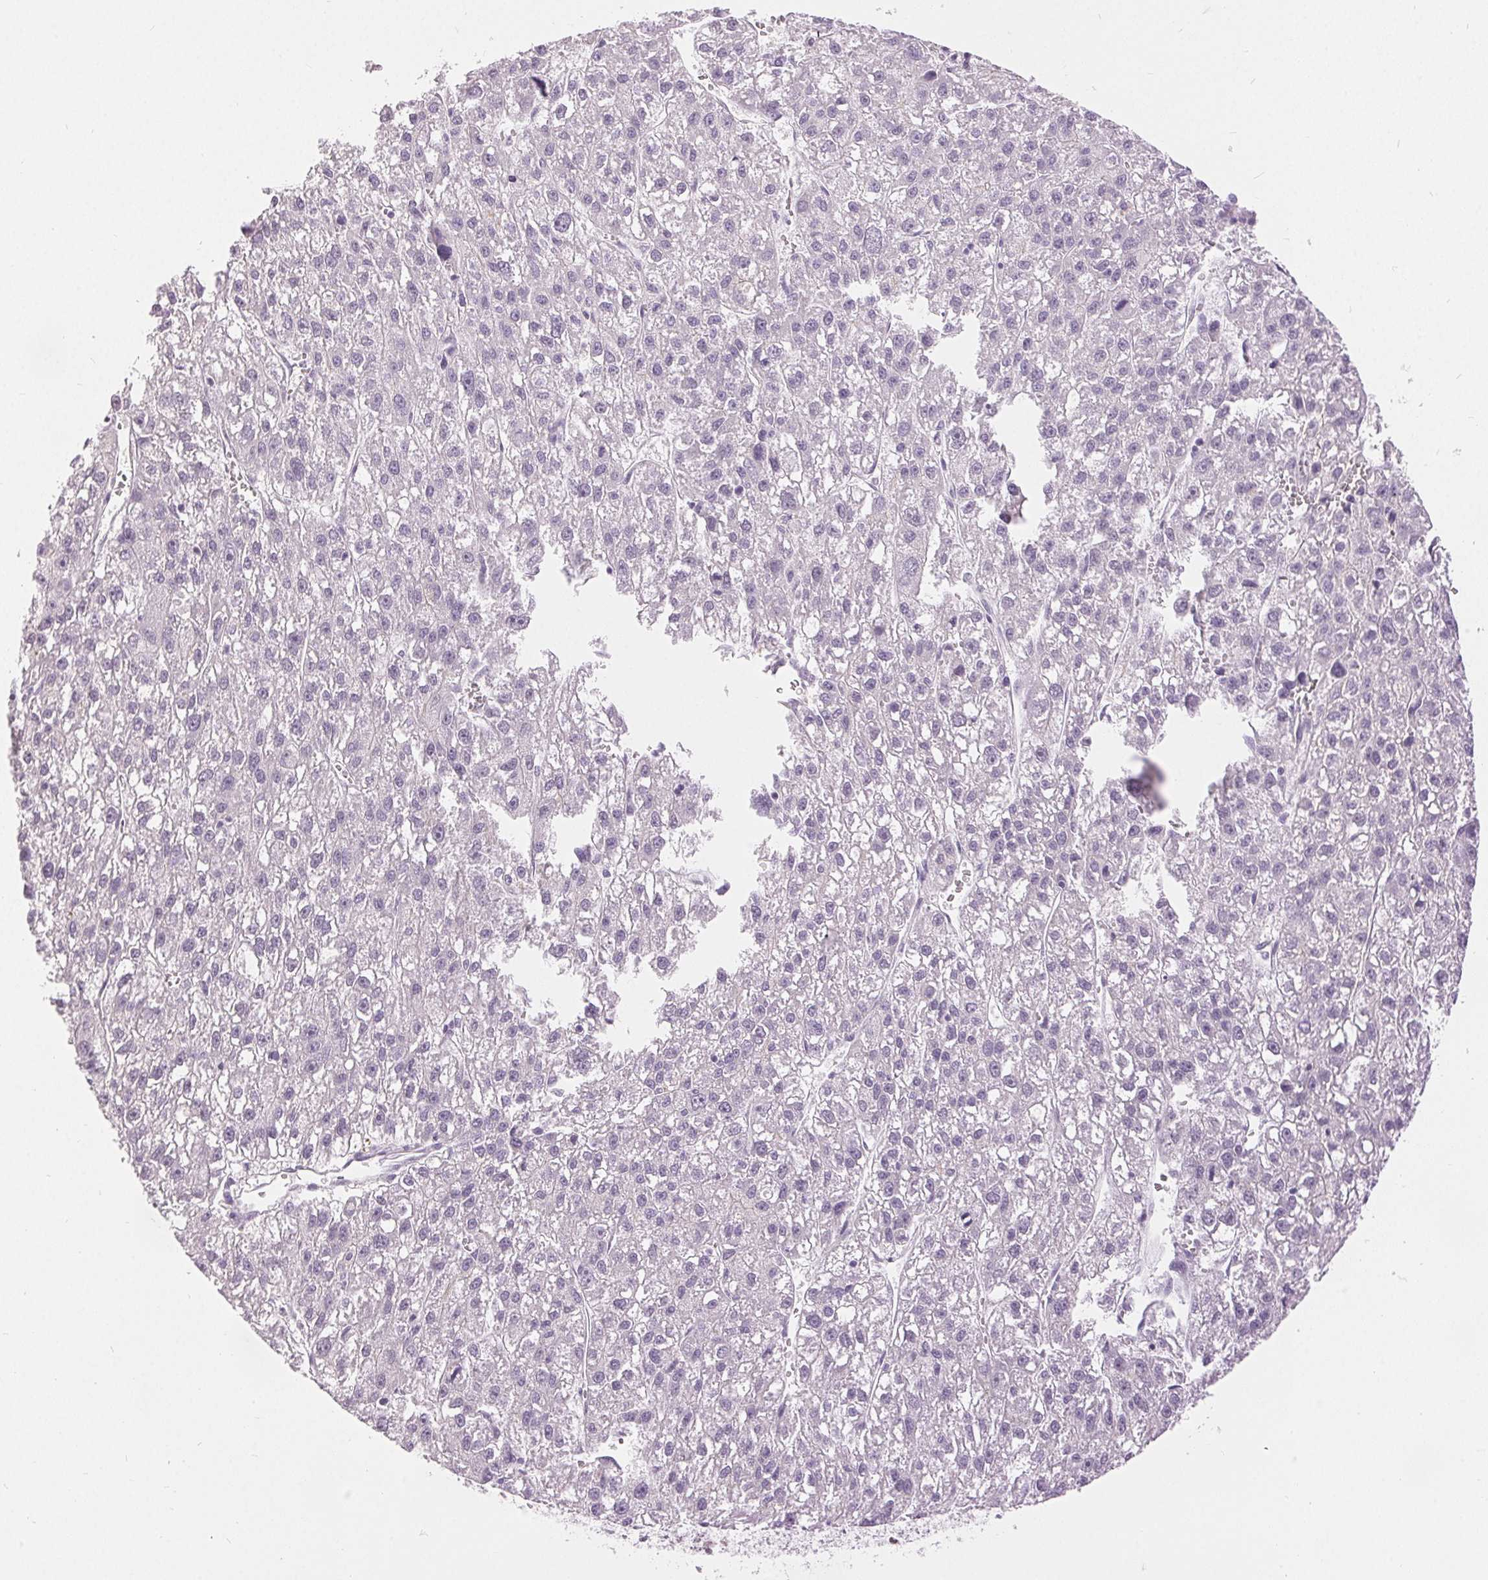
{"staining": {"intensity": "negative", "quantity": "none", "location": "none"}, "tissue": "liver cancer", "cell_type": "Tumor cells", "image_type": "cancer", "snomed": [{"axis": "morphology", "description": "Carcinoma, Hepatocellular, NOS"}, {"axis": "topography", "description": "Liver"}], "caption": "Immunohistochemistry (IHC) micrograph of human liver cancer (hepatocellular carcinoma) stained for a protein (brown), which displays no positivity in tumor cells.", "gene": "DSG3", "patient": {"sex": "female", "age": 70}}